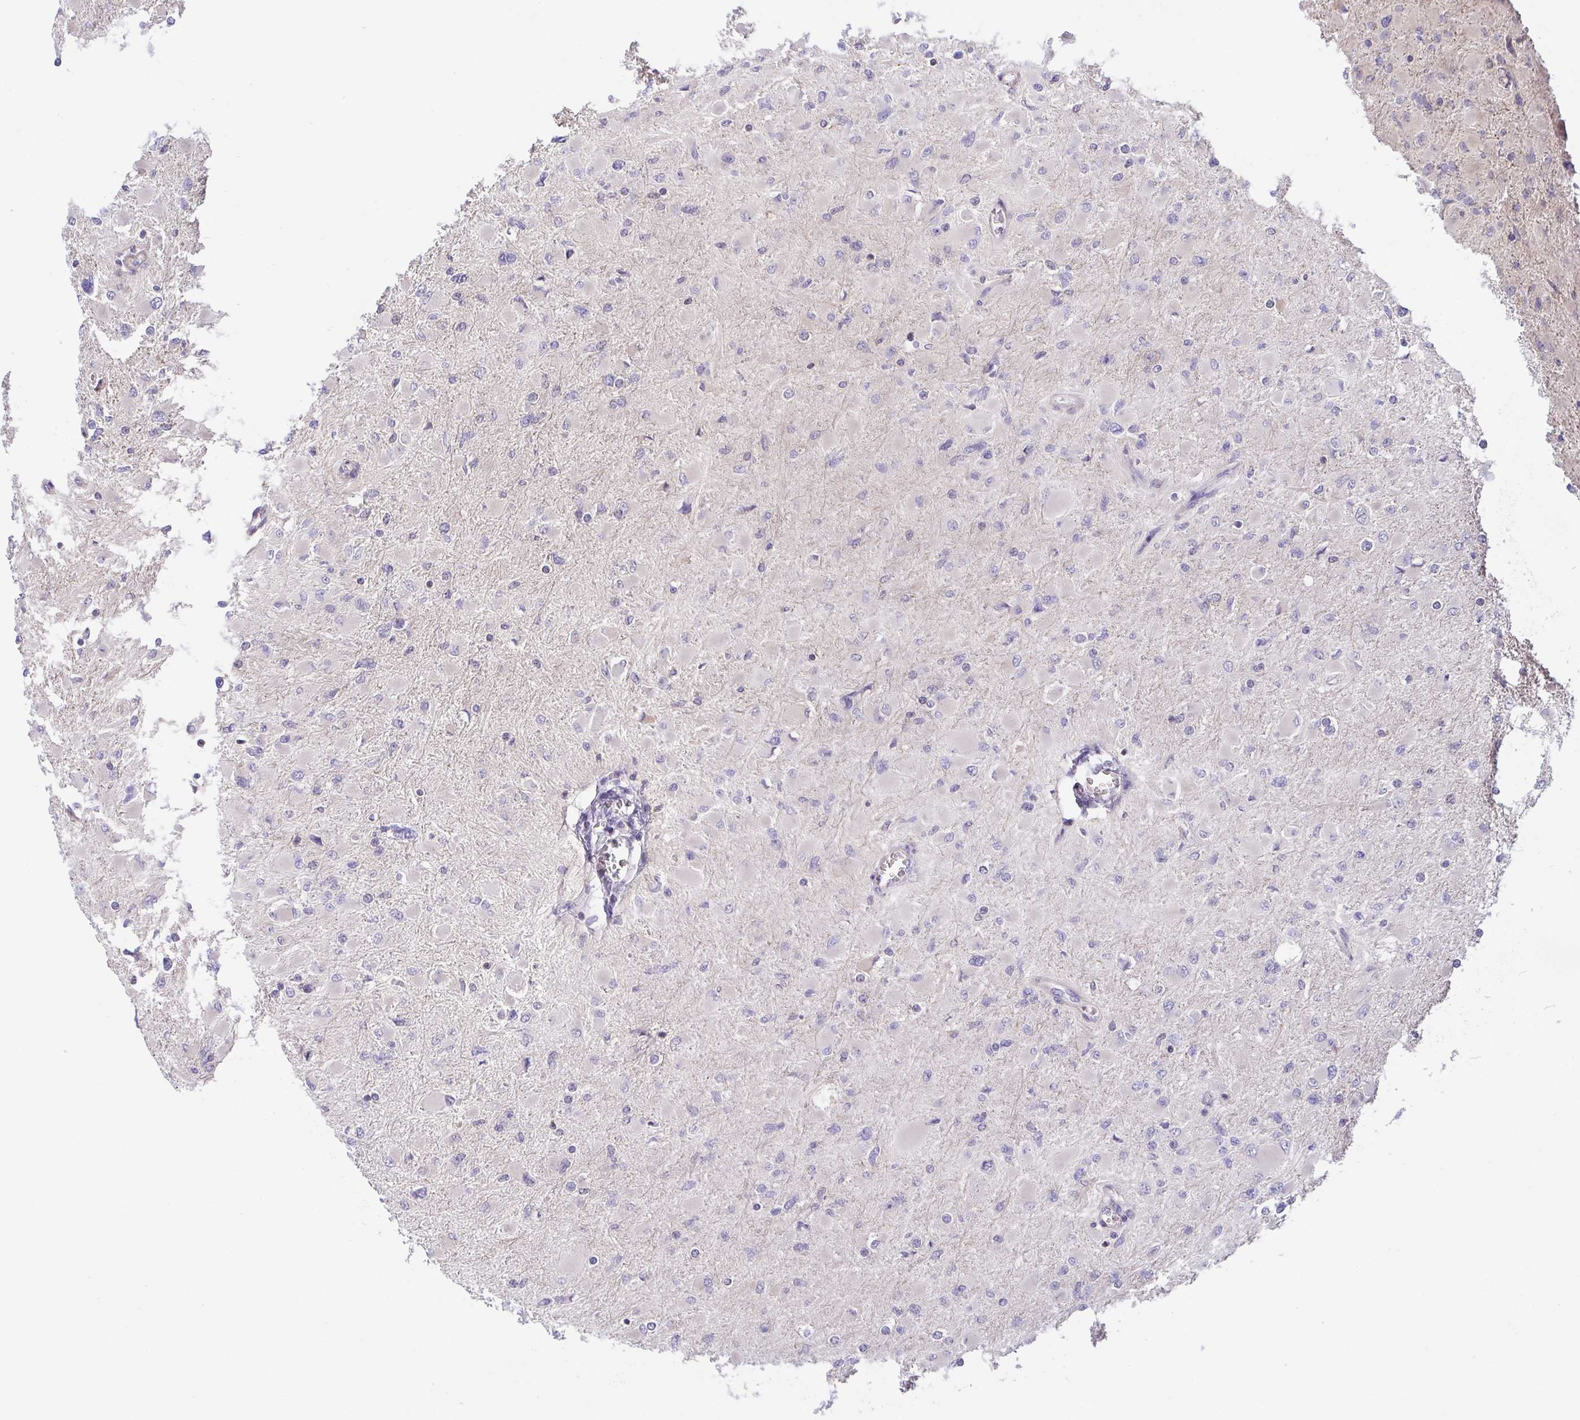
{"staining": {"intensity": "negative", "quantity": "none", "location": "none"}, "tissue": "glioma", "cell_type": "Tumor cells", "image_type": "cancer", "snomed": [{"axis": "morphology", "description": "Glioma, malignant, High grade"}, {"axis": "topography", "description": "Cerebral cortex"}], "caption": "The immunohistochemistry photomicrograph has no significant positivity in tumor cells of glioma tissue.", "gene": "PREPL", "patient": {"sex": "female", "age": 36}}